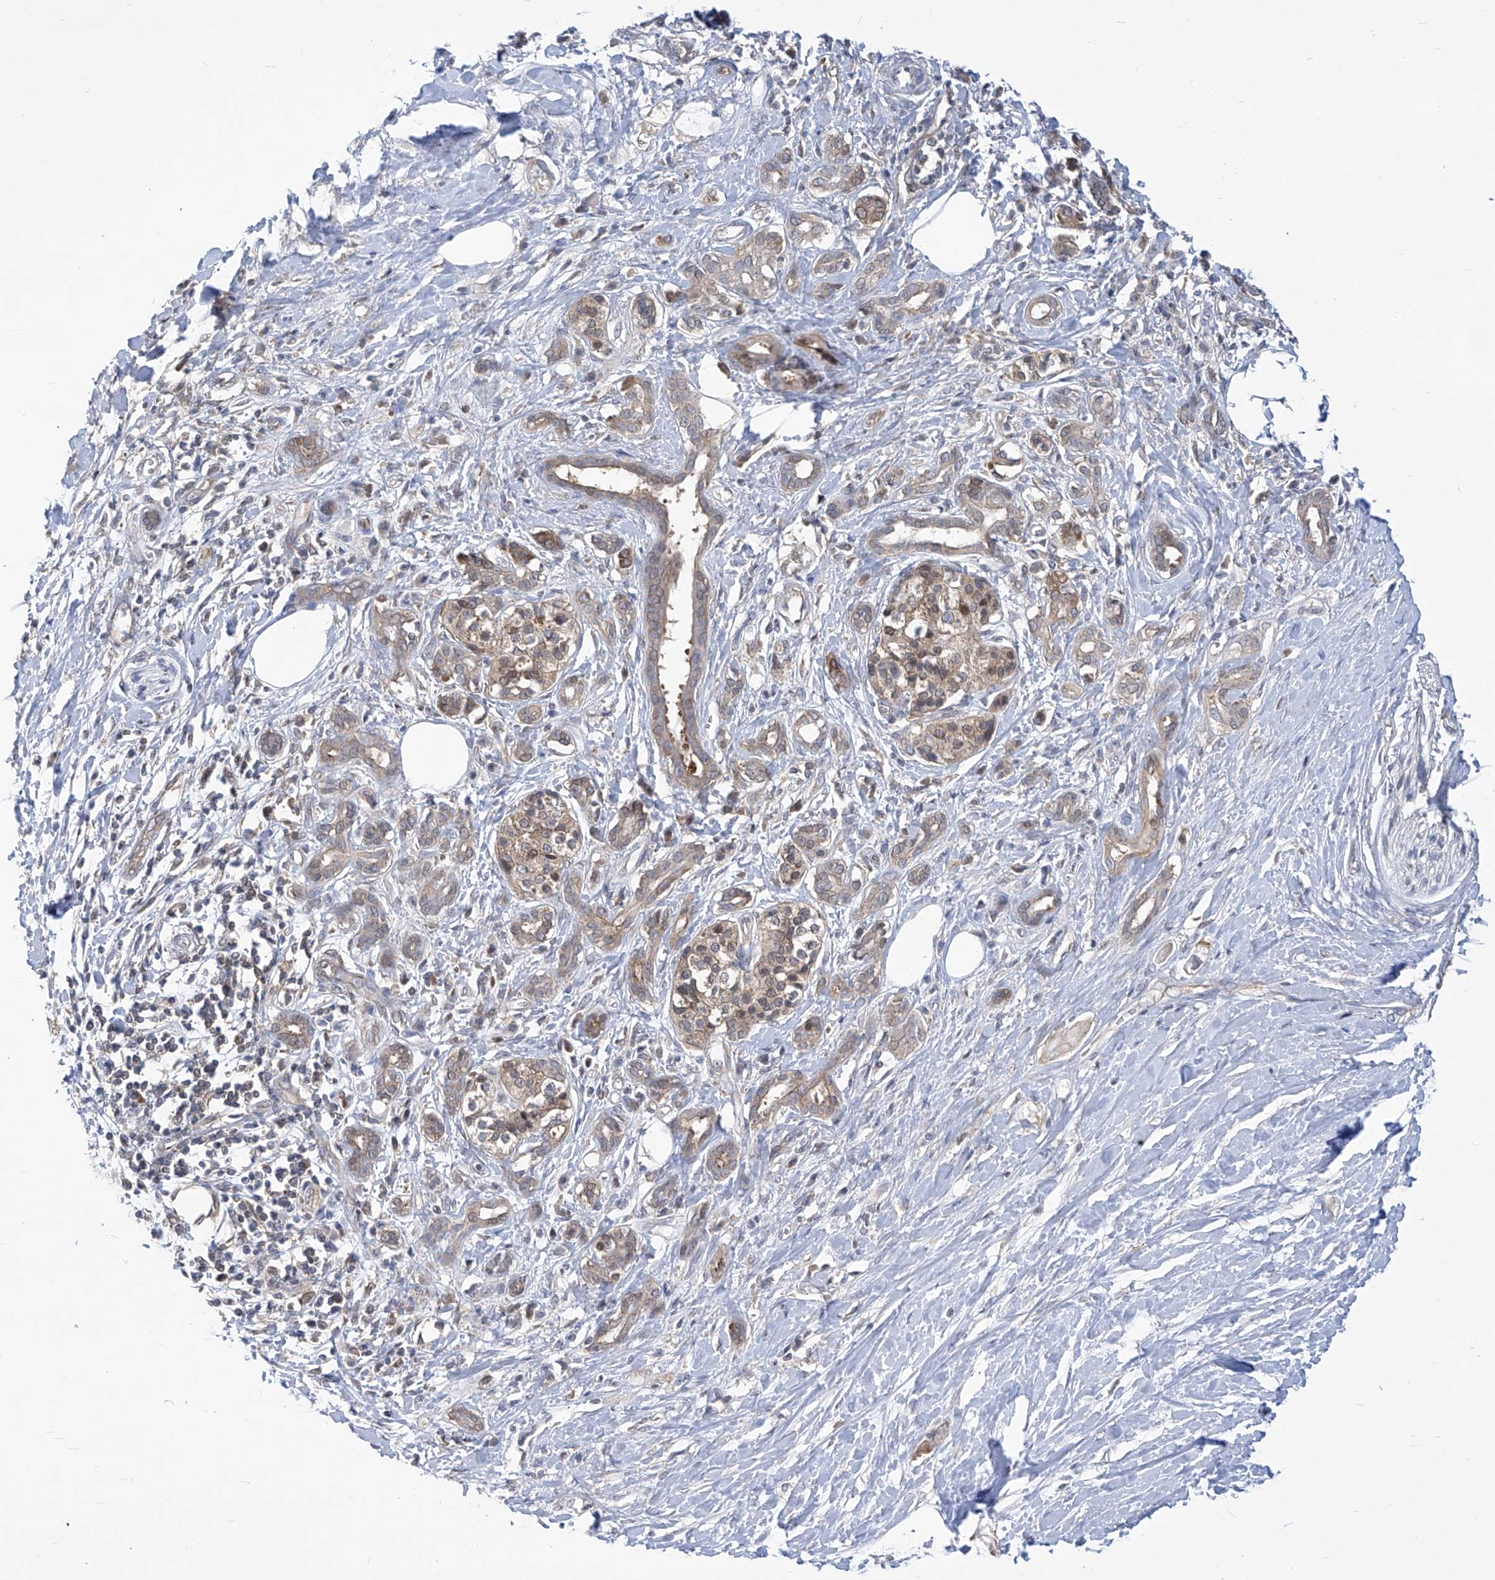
{"staining": {"intensity": "weak", "quantity": "<25%", "location": "cytoplasmic/membranous"}, "tissue": "pancreatic cancer", "cell_type": "Tumor cells", "image_type": "cancer", "snomed": [{"axis": "morphology", "description": "Adenocarcinoma, NOS"}, {"axis": "topography", "description": "Pancreas"}], "caption": "A high-resolution image shows immunohistochemistry (IHC) staining of pancreatic cancer (adenocarcinoma), which exhibits no significant staining in tumor cells. (Brightfield microscopy of DAB (3,3'-diaminobenzidine) immunohistochemistry at high magnification).", "gene": "EIF3M", "patient": {"sex": "female", "age": 56}}